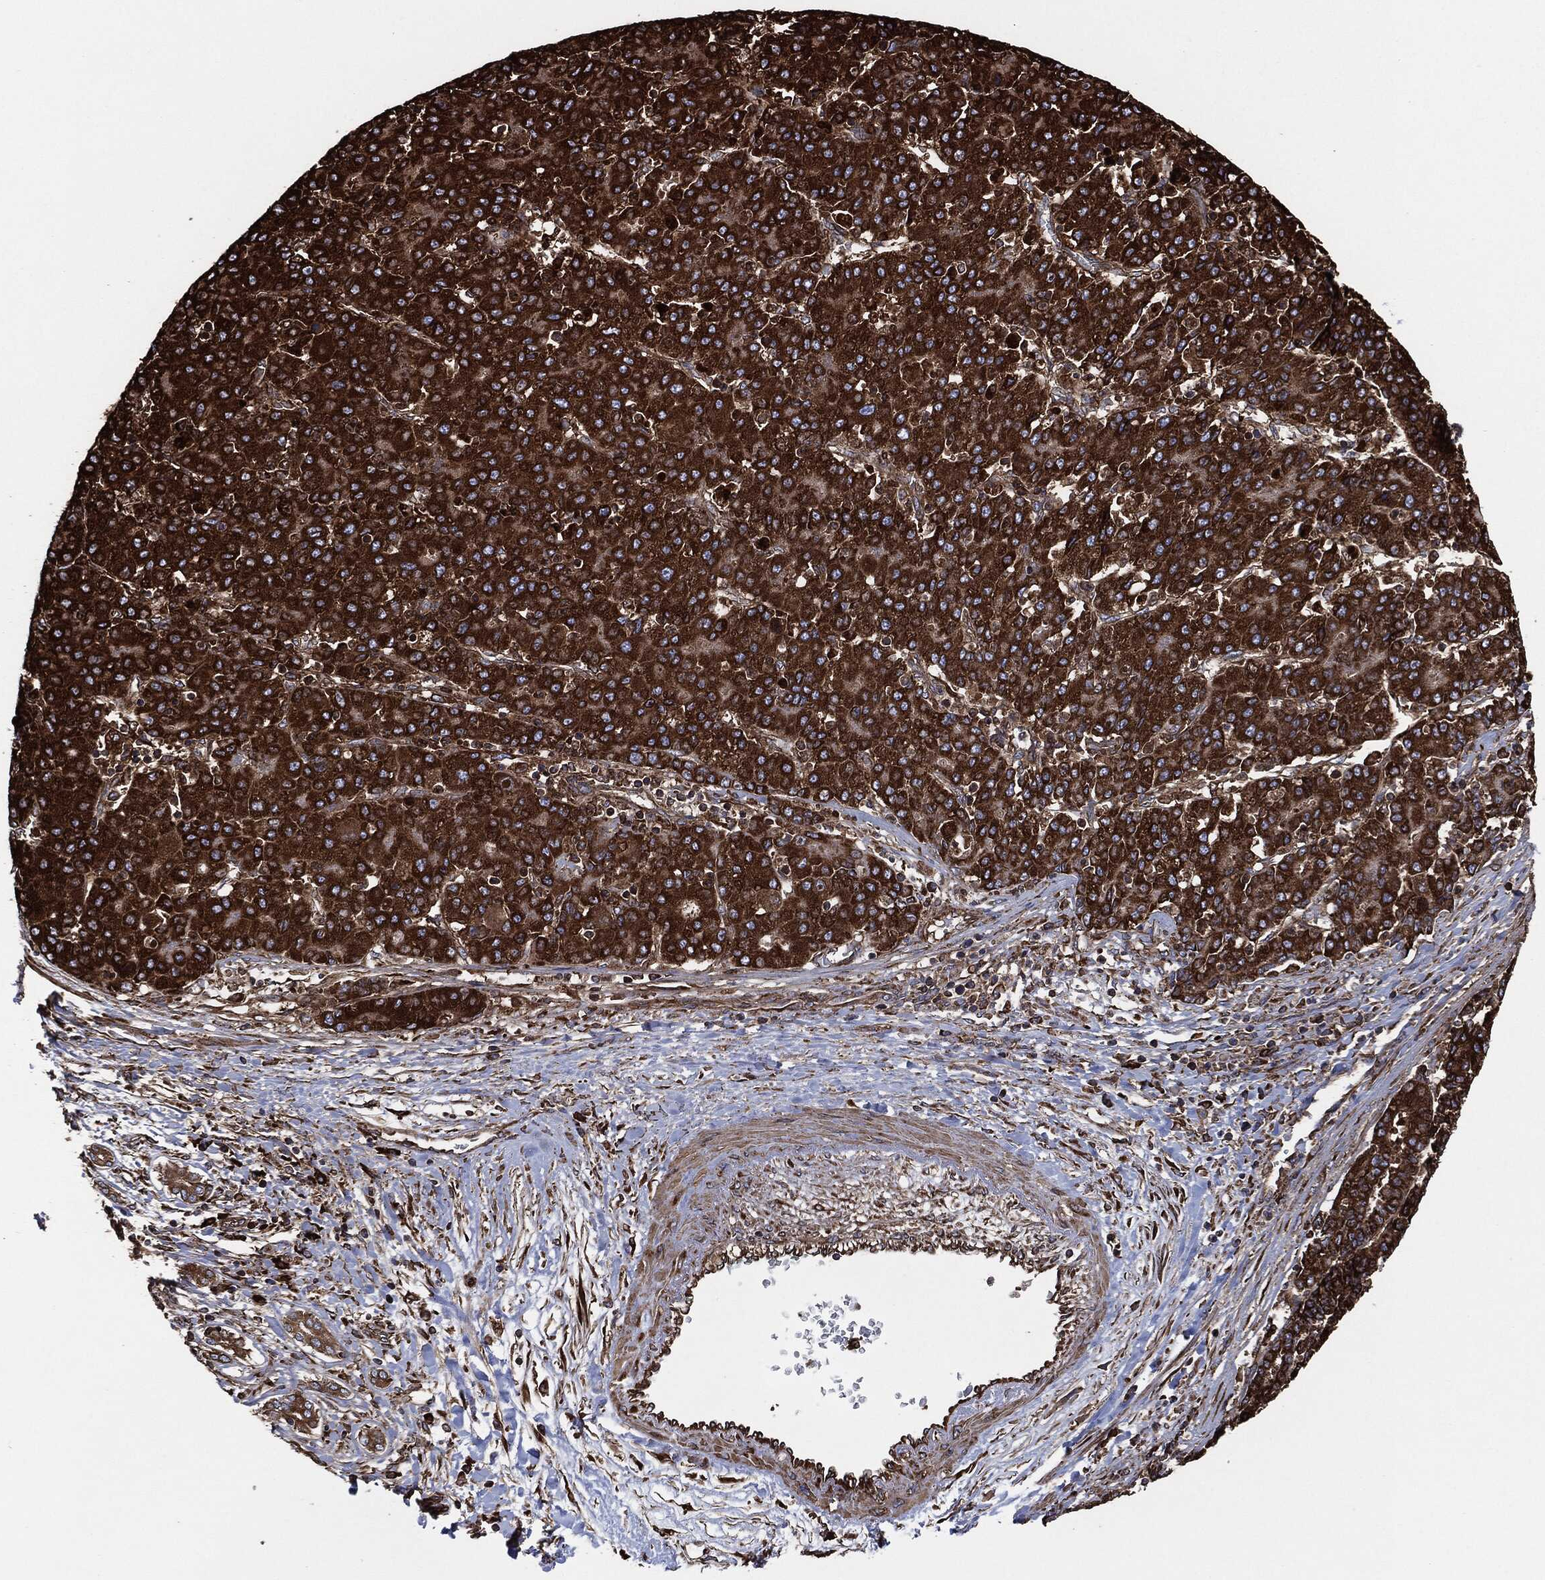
{"staining": {"intensity": "strong", "quantity": ">75%", "location": "cytoplasmic/membranous"}, "tissue": "liver cancer", "cell_type": "Tumor cells", "image_type": "cancer", "snomed": [{"axis": "morphology", "description": "Carcinoma, Hepatocellular, NOS"}, {"axis": "topography", "description": "Liver"}], "caption": "Immunohistochemistry (IHC) (DAB) staining of human liver hepatocellular carcinoma reveals strong cytoplasmic/membranous protein staining in about >75% of tumor cells.", "gene": "AMFR", "patient": {"sex": "male", "age": 65}}